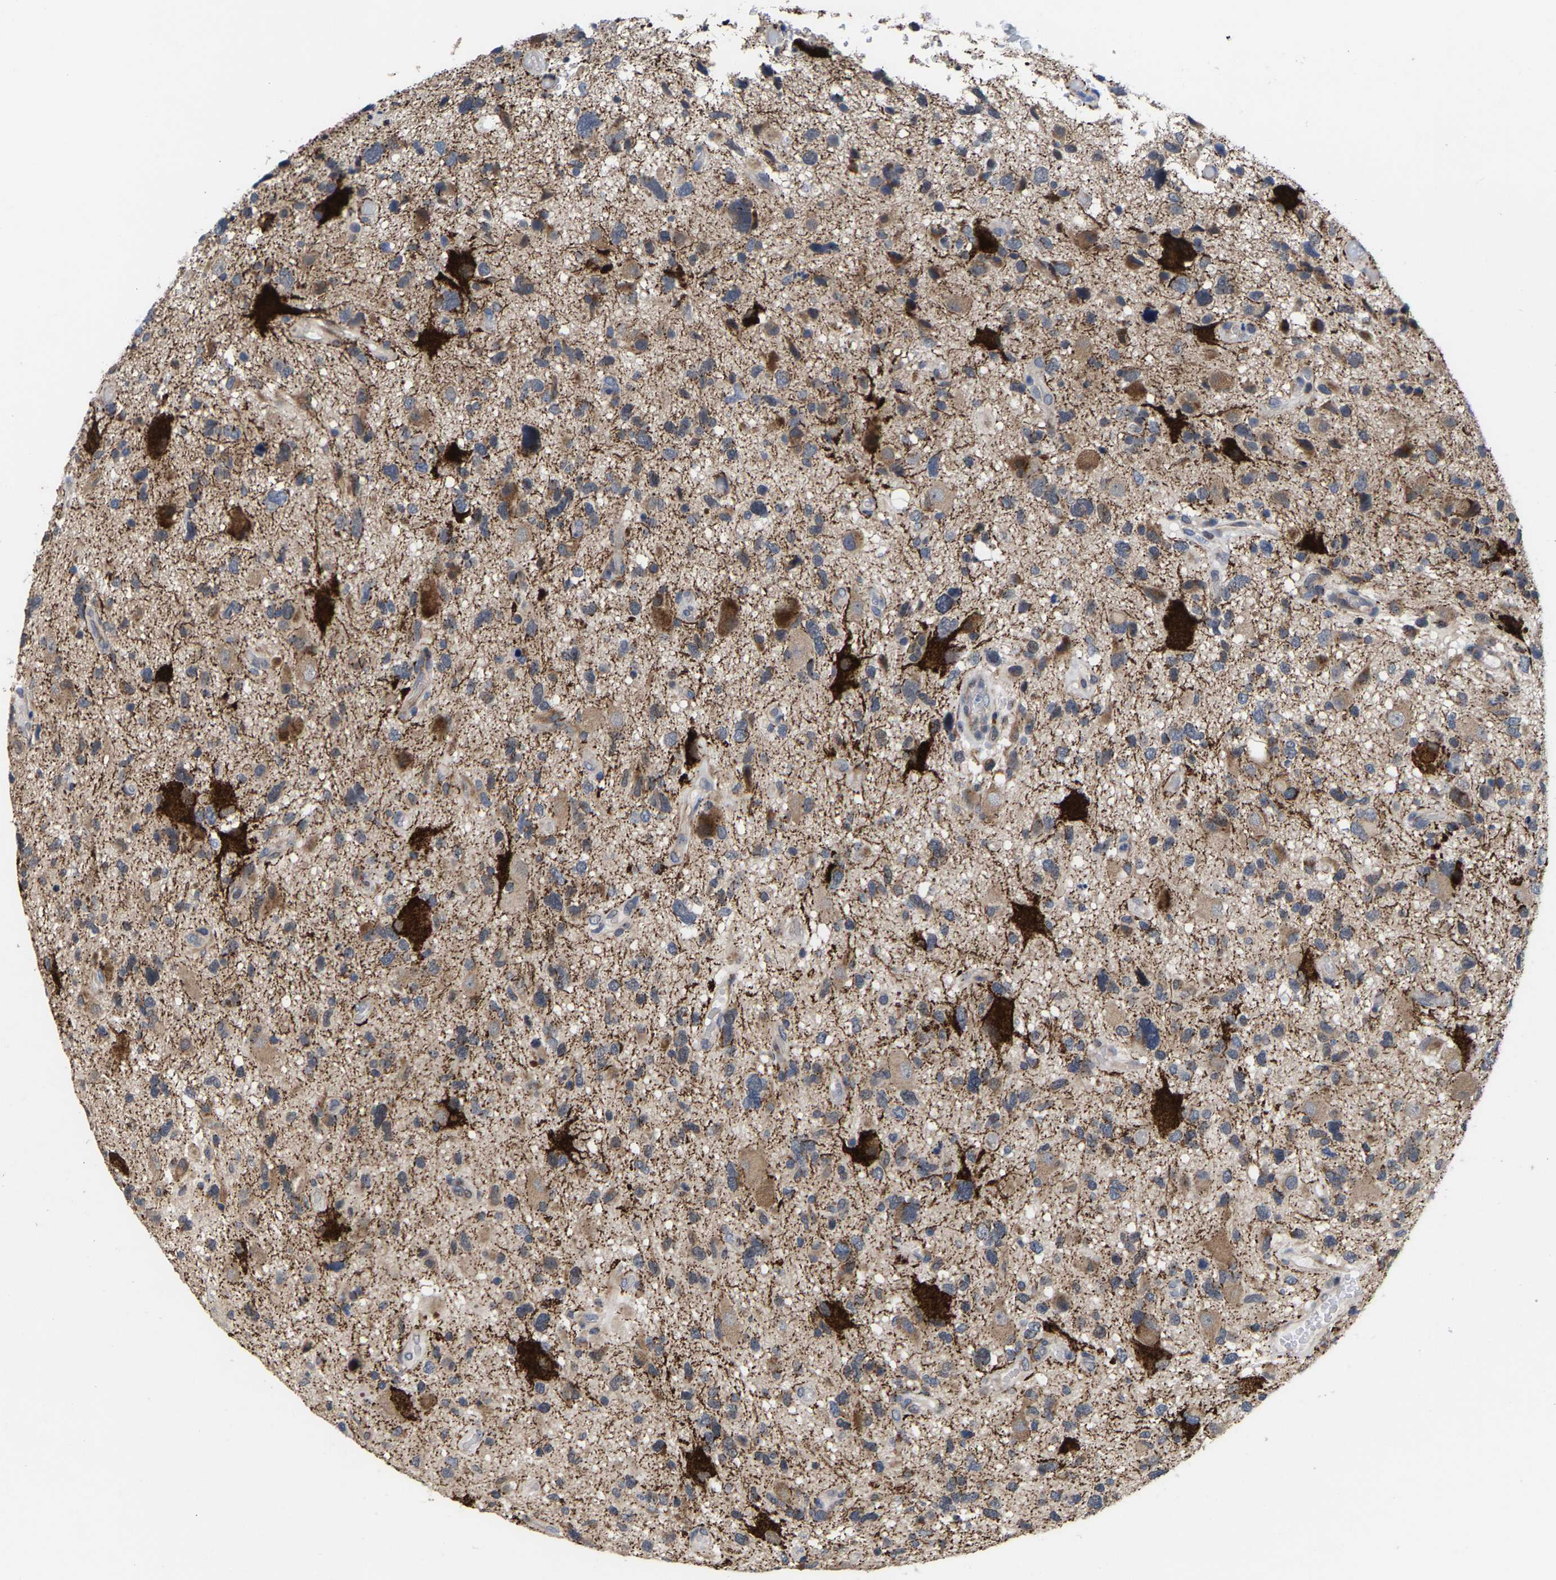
{"staining": {"intensity": "strong", "quantity": "<25%", "location": "cytoplasmic/membranous"}, "tissue": "glioma", "cell_type": "Tumor cells", "image_type": "cancer", "snomed": [{"axis": "morphology", "description": "Glioma, malignant, High grade"}, {"axis": "topography", "description": "Brain"}], "caption": "IHC (DAB (3,3'-diaminobenzidine)) staining of human glioma demonstrates strong cytoplasmic/membranous protein positivity in about <25% of tumor cells.", "gene": "TDRKH", "patient": {"sex": "male", "age": 33}}